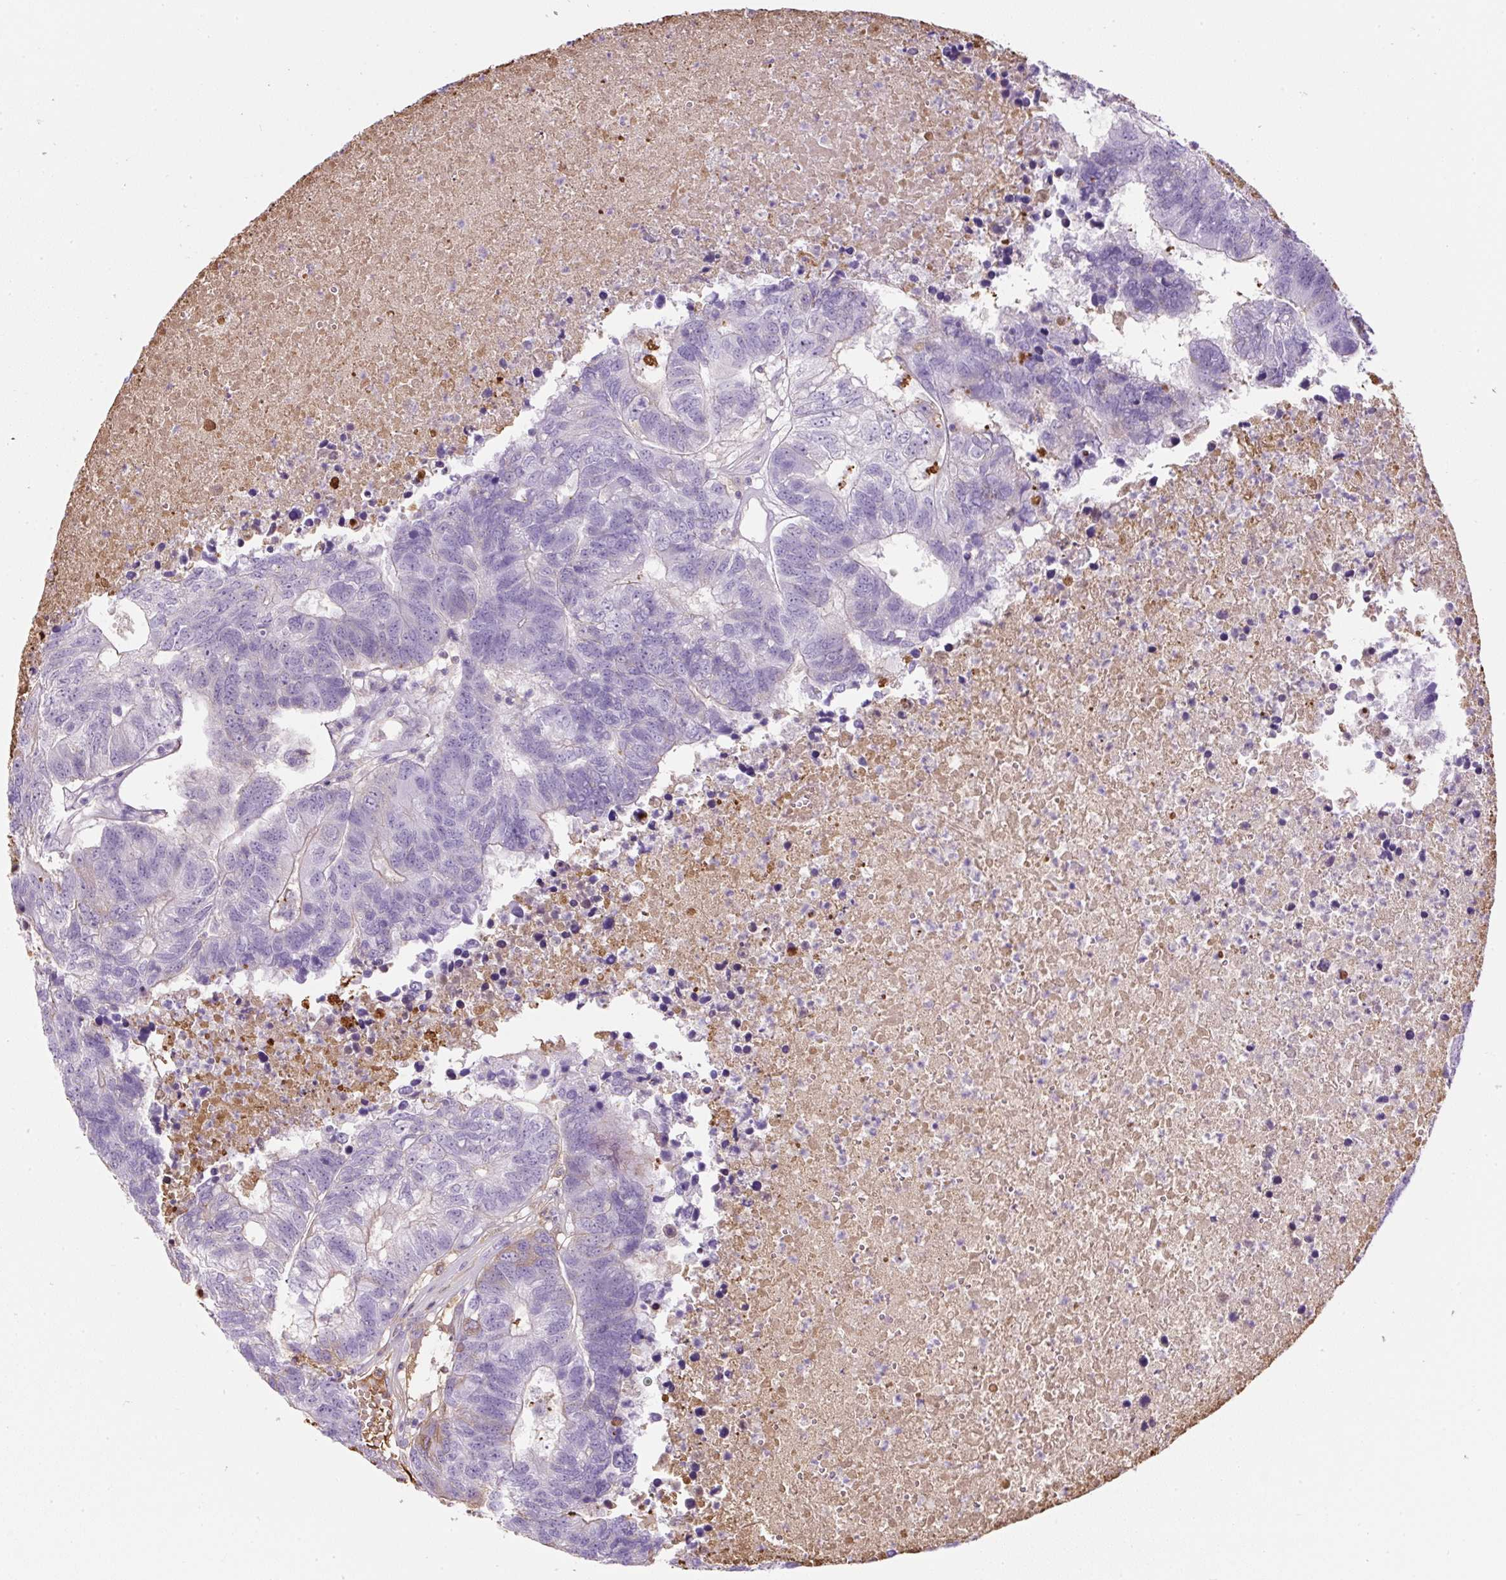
{"staining": {"intensity": "negative", "quantity": "none", "location": "none"}, "tissue": "colorectal cancer", "cell_type": "Tumor cells", "image_type": "cancer", "snomed": [{"axis": "morphology", "description": "Adenocarcinoma, NOS"}, {"axis": "topography", "description": "Colon"}], "caption": "Immunohistochemical staining of colorectal cancer (adenocarcinoma) displays no significant staining in tumor cells.", "gene": "APOA1", "patient": {"sex": "female", "age": 48}}